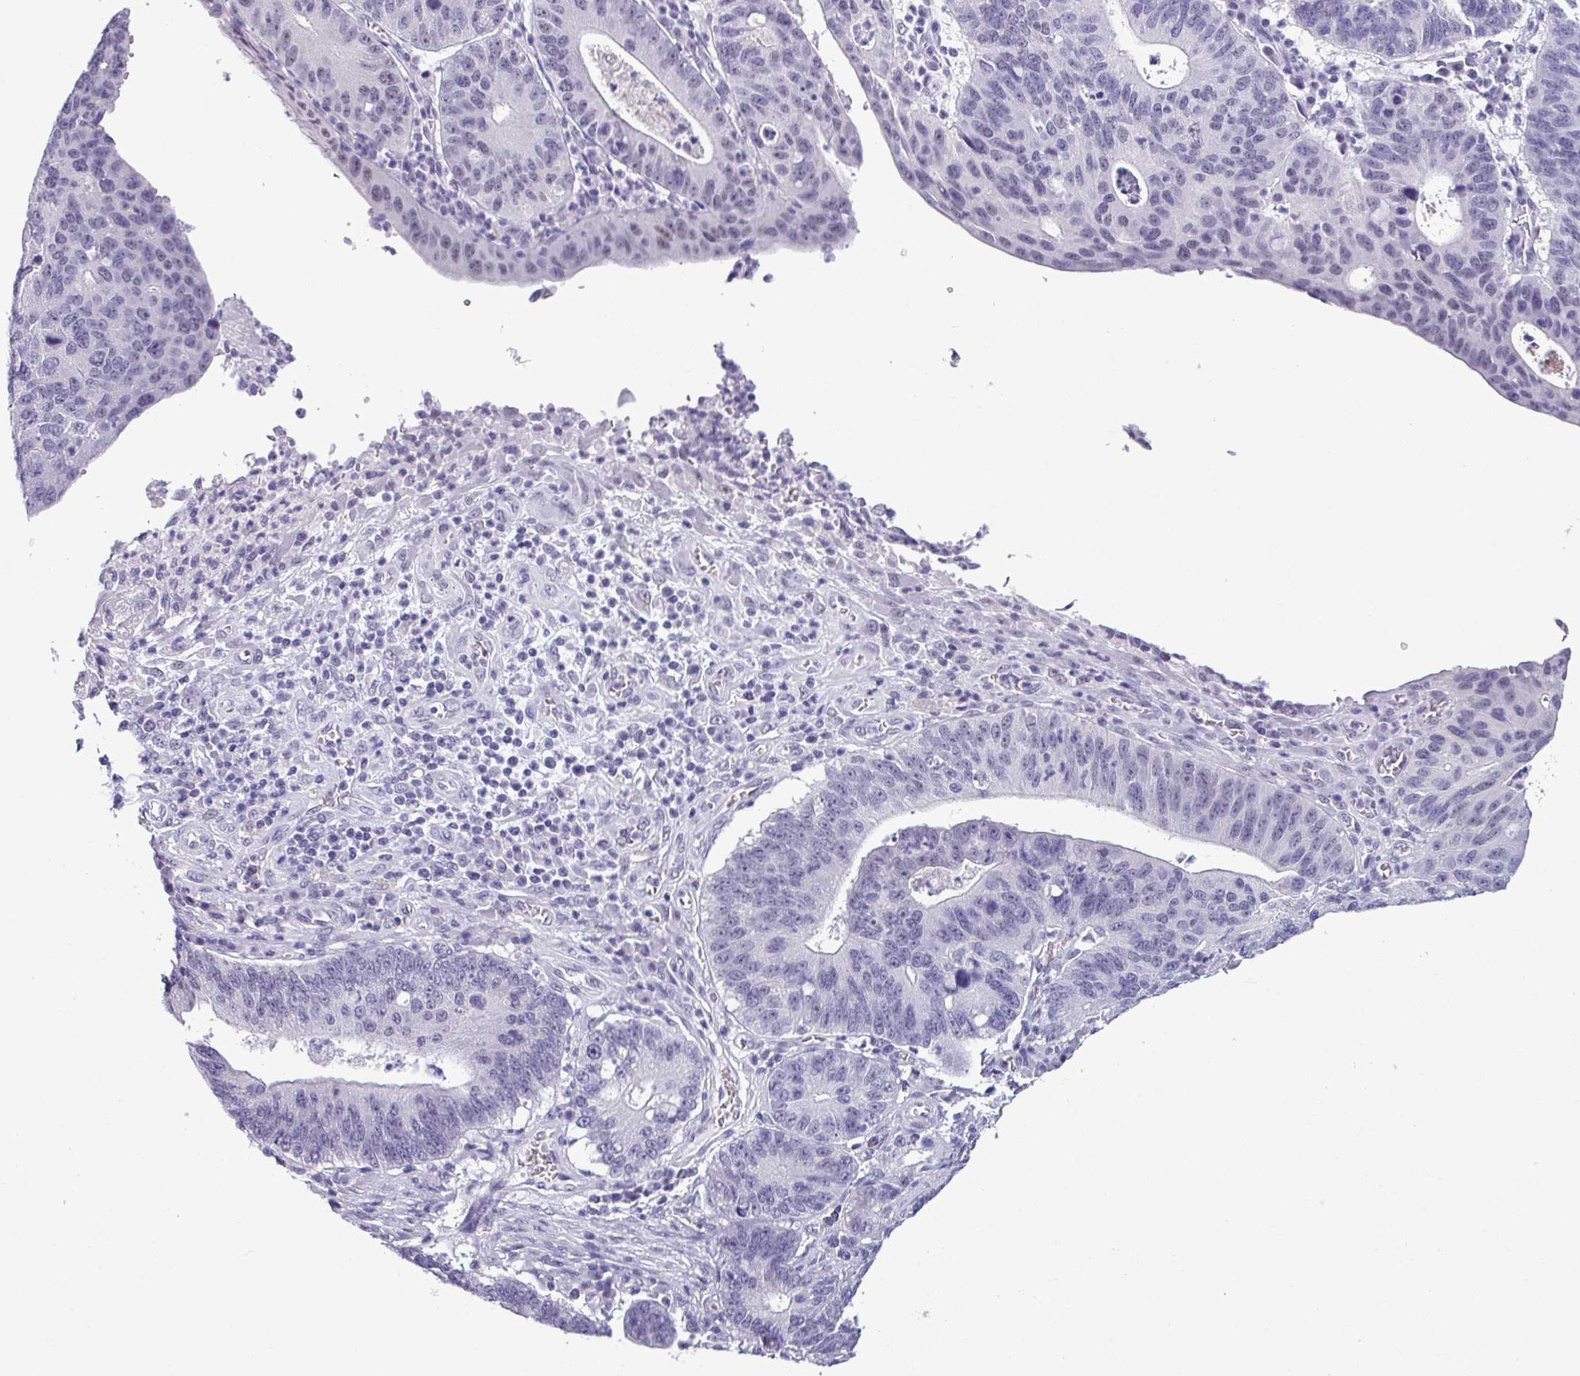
{"staining": {"intensity": "weak", "quantity": "<25%", "location": "nuclear"}, "tissue": "stomach cancer", "cell_type": "Tumor cells", "image_type": "cancer", "snomed": [{"axis": "morphology", "description": "Adenocarcinoma, NOS"}, {"axis": "topography", "description": "Stomach"}], "caption": "Immunohistochemistry histopathology image of stomach adenocarcinoma stained for a protein (brown), which exhibits no staining in tumor cells.", "gene": "SRGAP1", "patient": {"sex": "male", "age": 59}}